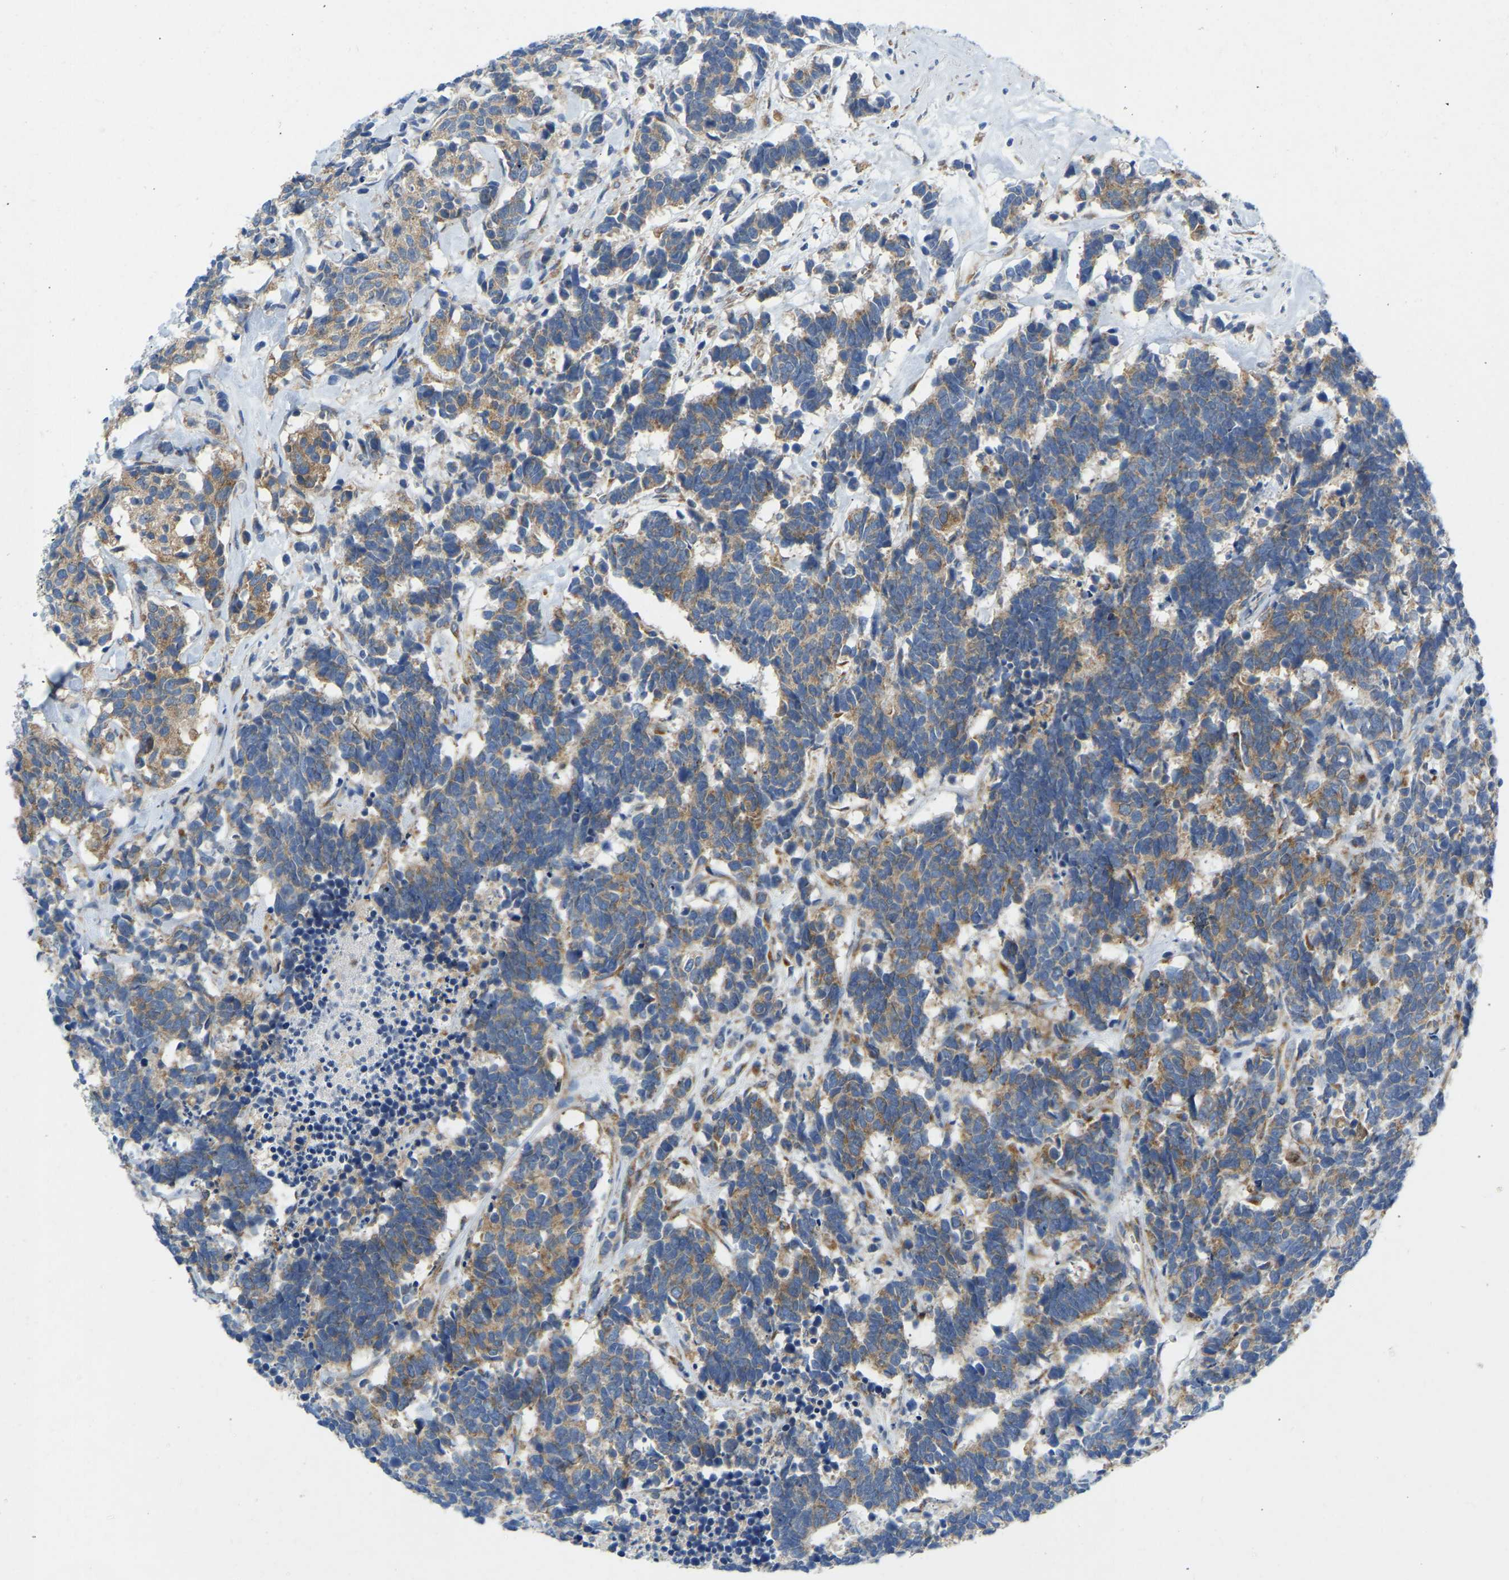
{"staining": {"intensity": "moderate", "quantity": ">75%", "location": "cytoplasmic/membranous"}, "tissue": "carcinoid", "cell_type": "Tumor cells", "image_type": "cancer", "snomed": [{"axis": "morphology", "description": "Carcinoma, NOS"}, {"axis": "morphology", "description": "Carcinoid, malignant, NOS"}, {"axis": "topography", "description": "Urinary bladder"}], "caption": "Immunohistochemistry (IHC) of human malignant carcinoid exhibits medium levels of moderate cytoplasmic/membranous expression in about >75% of tumor cells.", "gene": "SND1", "patient": {"sex": "male", "age": 57}}